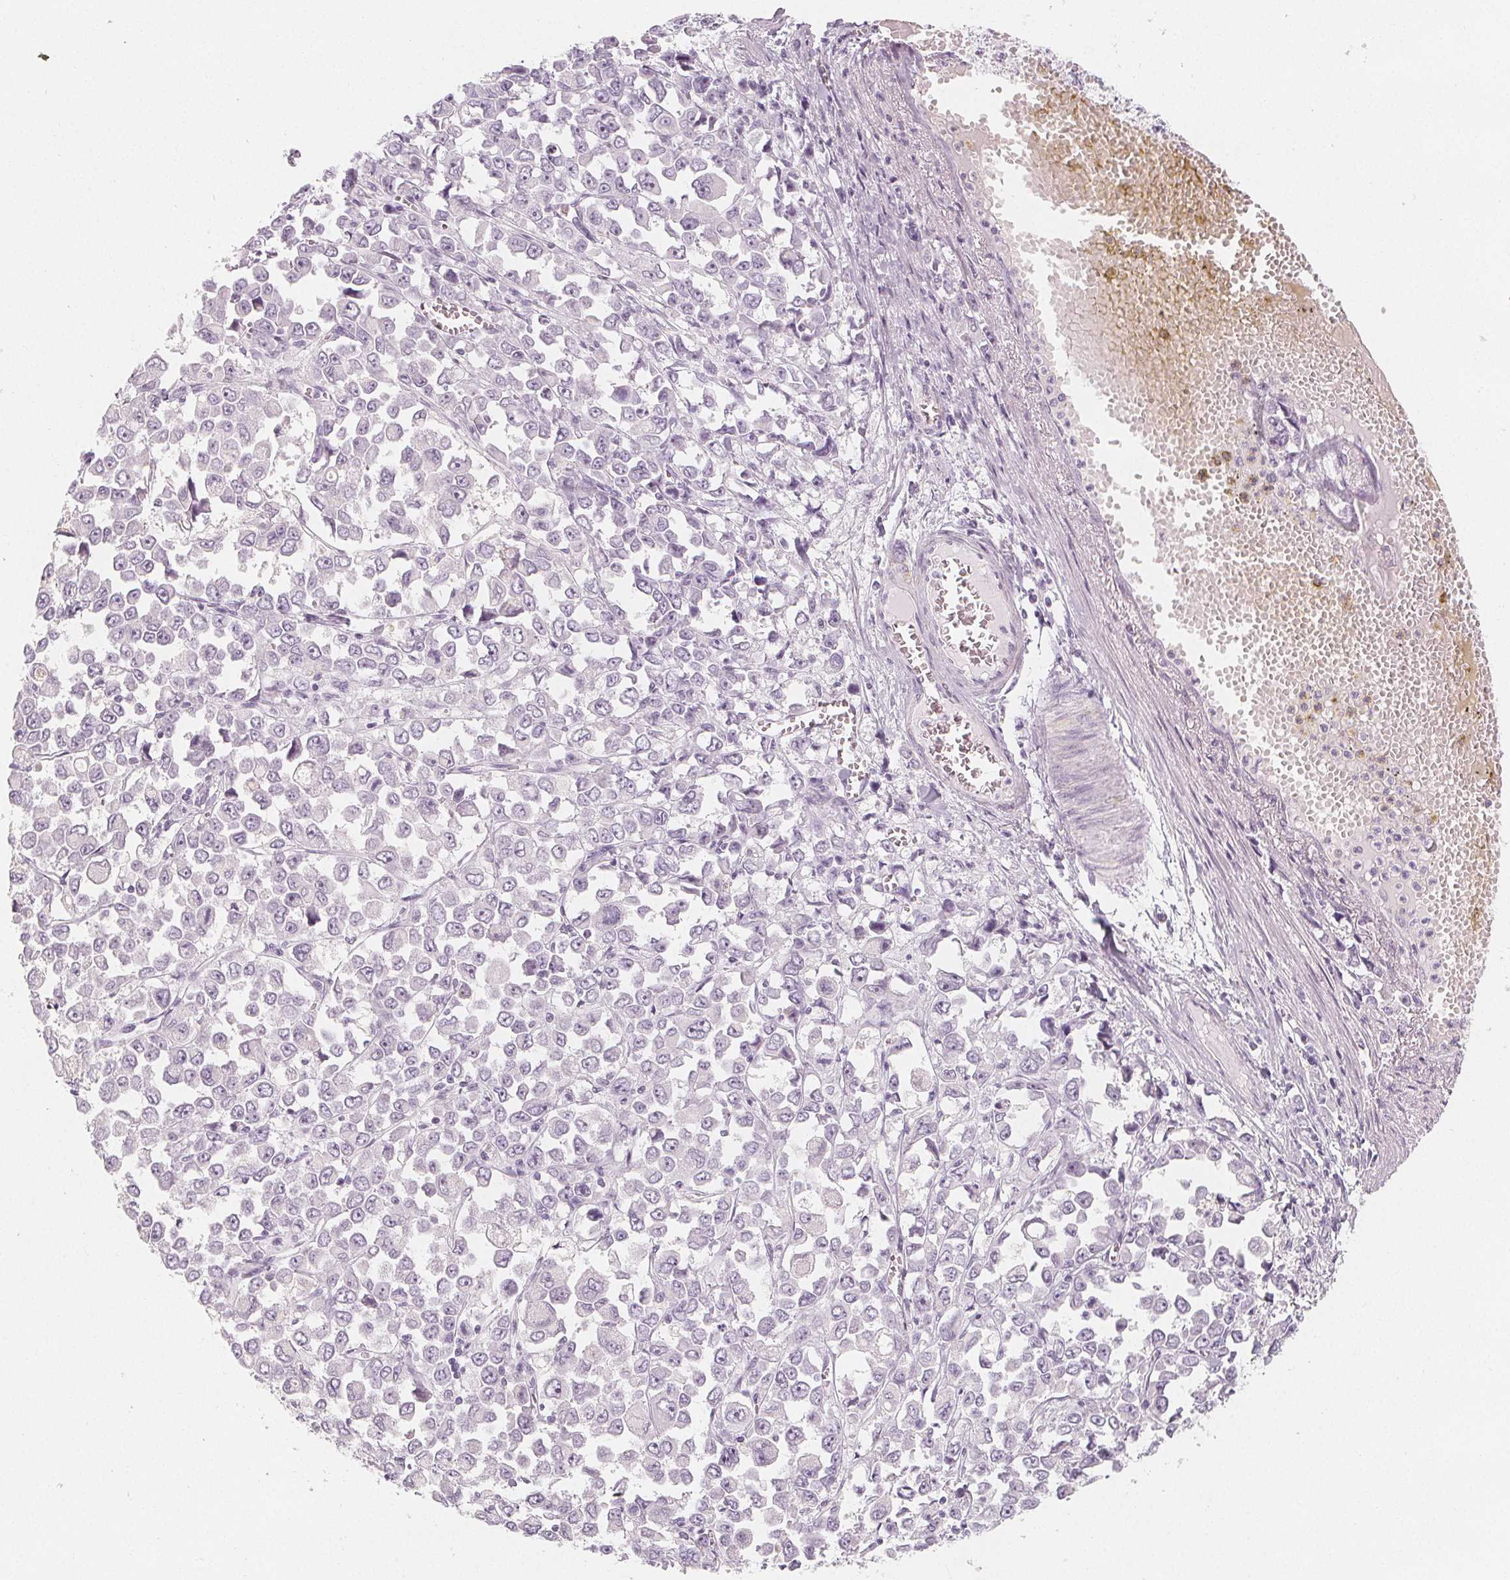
{"staining": {"intensity": "negative", "quantity": "none", "location": "none"}, "tissue": "stomach cancer", "cell_type": "Tumor cells", "image_type": "cancer", "snomed": [{"axis": "morphology", "description": "Adenocarcinoma, NOS"}, {"axis": "topography", "description": "Stomach, upper"}], "caption": "A photomicrograph of stomach adenocarcinoma stained for a protein reveals no brown staining in tumor cells.", "gene": "MAP1A", "patient": {"sex": "male", "age": 70}}